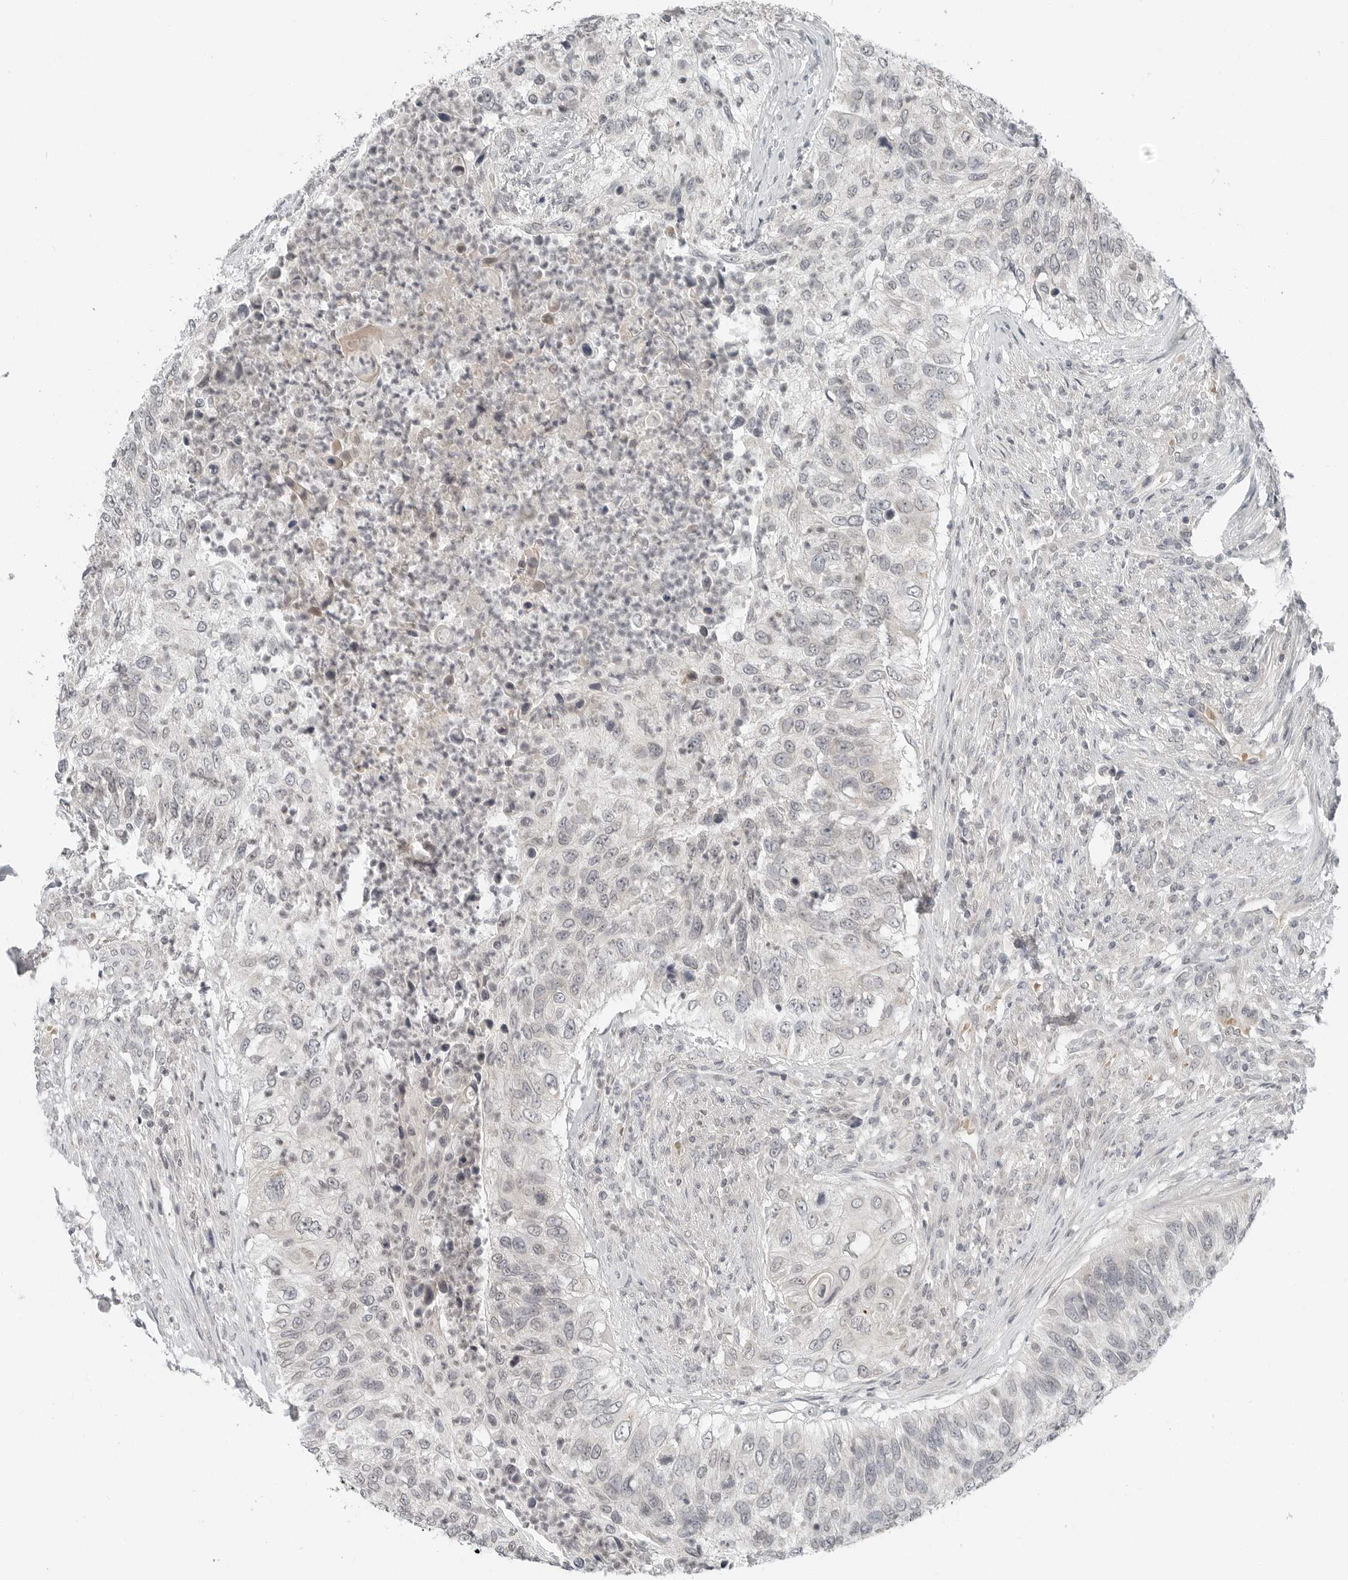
{"staining": {"intensity": "negative", "quantity": "none", "location": "none"}, "tissue": "urothelial cancer", "cell_type": "Tumor cells", "image_type": "cancer", "snomed": [{"axis": "morphology", "description": "Urothelial carcinoma, High grade"}, {"axis": "topography", "description": "Urinary bladder"}], "caption": "A high-resolution image shows IHC staining of urothelial carcinoma (high-grade), which demonstrates no significant positivity in tumor cells. (DAB IHC with hematoxylin counter stain).", "gene": "FCRLB", "patient": {"sex": "female", "age": 60}}